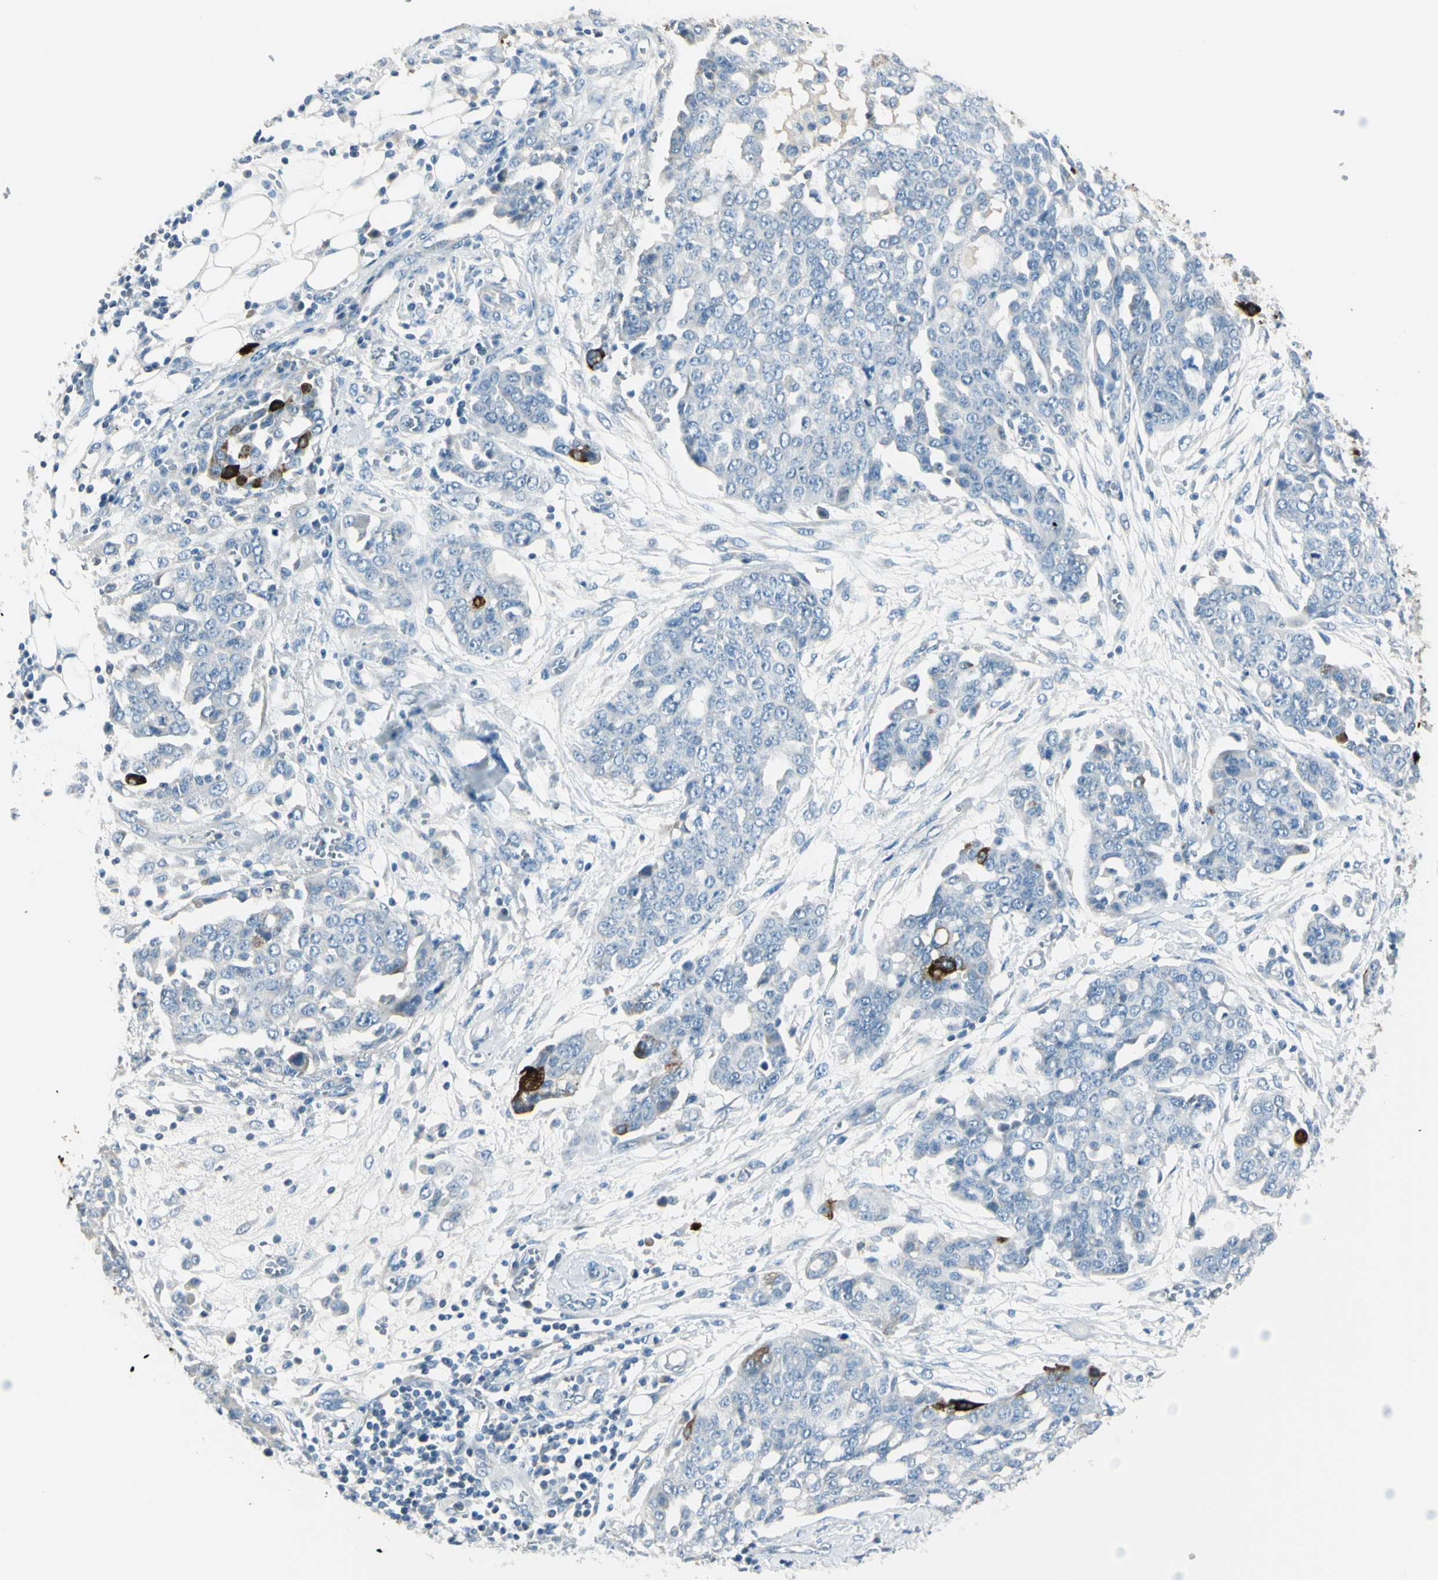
{"staining": {"intensity": "strong", "quantity": "<25%", "location": "cytoplasmic/membranous"}, "tissue": "ovarian cancer", "cell_type": "Tumor cells", "image_type": "cancer", "snomed": [{"axis": "morphology", "description": "Cystadenocarcinoma, serous, NOS"}, {"axis": "topography", "description": "Soft tissue"}, {"axis": "topography", "description": "Ovary"}], "caption": "A brown stain shows strong cytoplasmic/membranous staining of a protein in human ovarian cancer (serous cystadenocarcinoma) tumor cells.", "gene": "DLG4", "patient": {"sex": "female", "age": 57}}